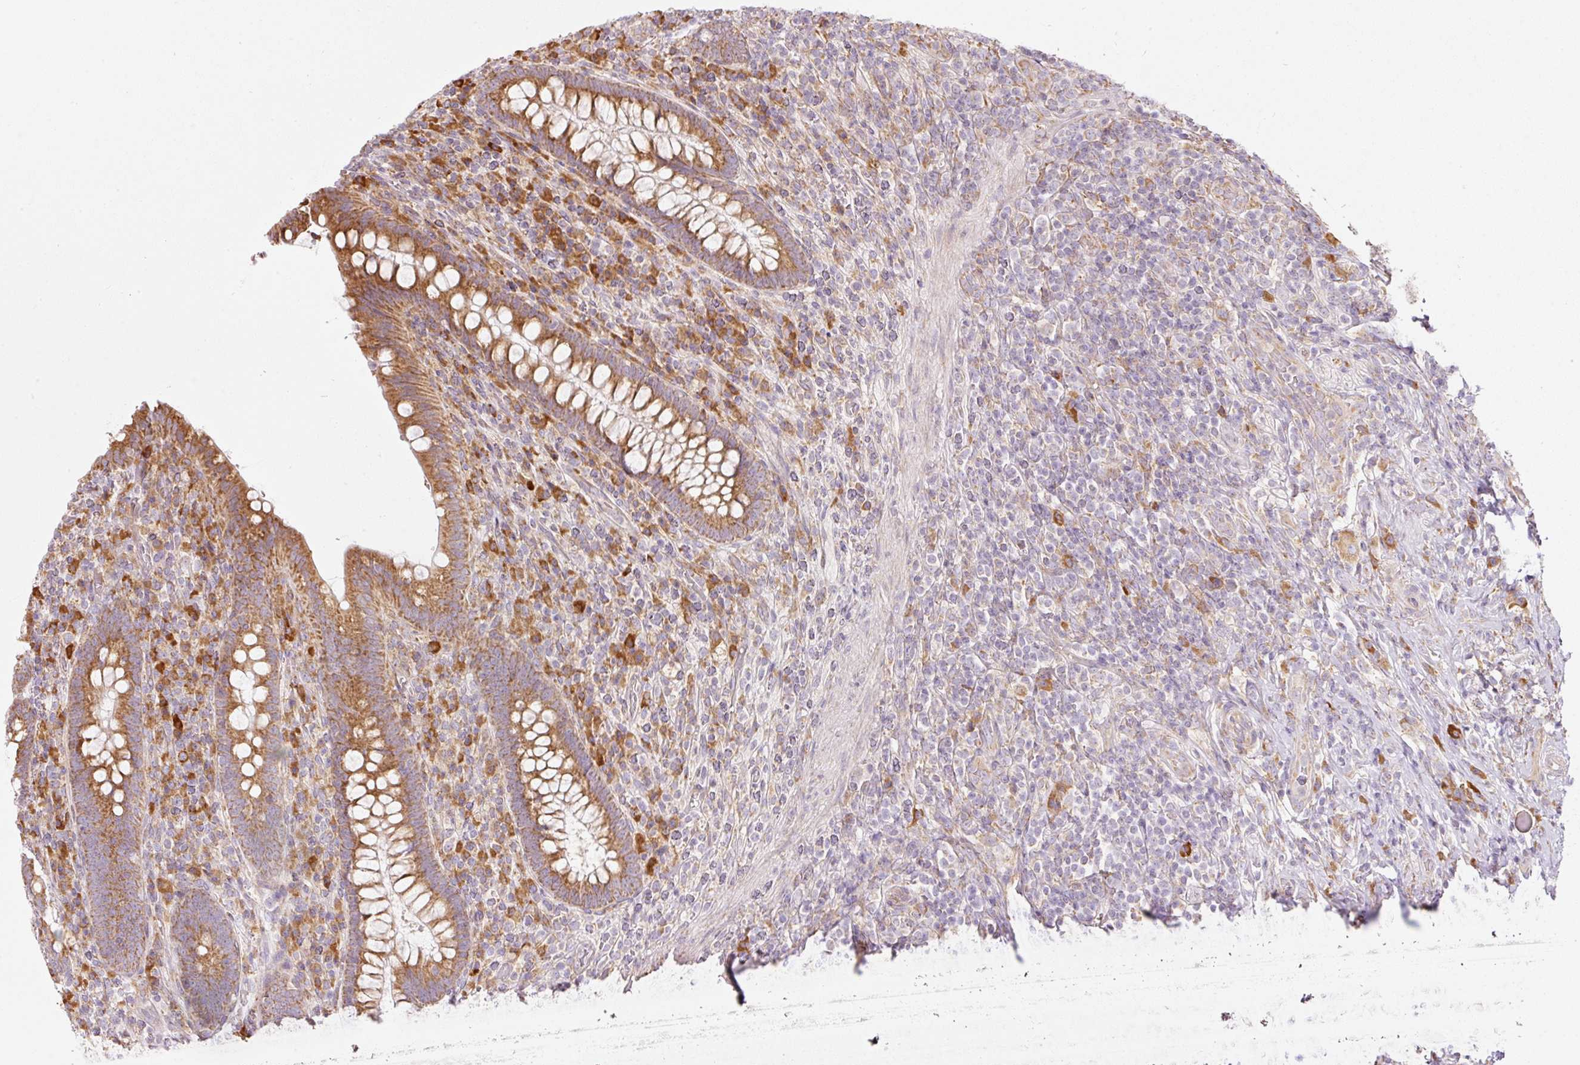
{"staining": {"intensity": "moderate", "quantity": ">75%", "location": "cytoplasmic/membranous"}, "tissue": "appendix", "cell_type": "Glandular cells", "image_type": "normal", "snomed": [{"axis": "morphology", "description": "Normal tissue, NOS"}, {"axis": "topography", "description": "Appendix"}], "caption": "Human appendix stained with a brown dye displays moderate cytoplasmic/membranous positive expression in approximately >75% of glandular cells.", "gene": "MORN4", "patient": {"sex": "female", "age": 43}}